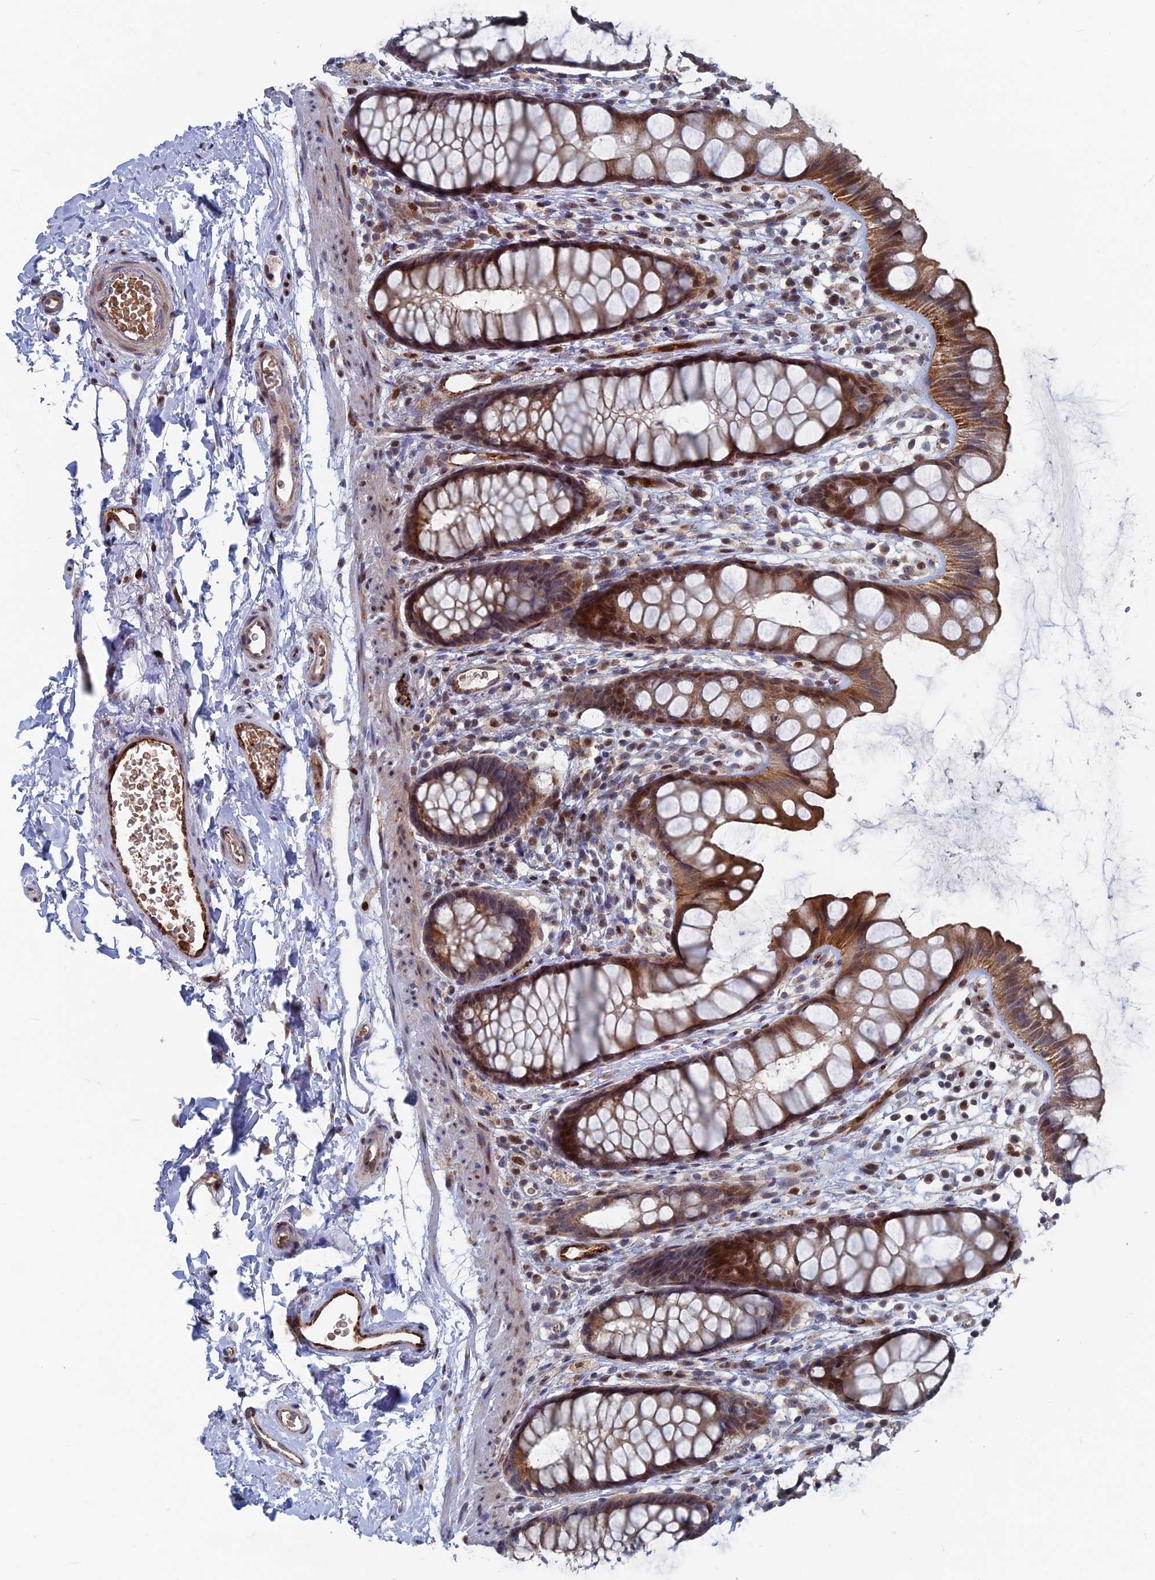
{"staining": {"intensity": "strong", "quantity": ">75%", "location": "cytoplasmic/membranous,nuclear"}, "tissue": "rectum", "cell_type": "Glandular cells", "image_type": "normal", "snomed": [{"axis": "morphology", "description": "Normal tissue, NOS"}, {"axis": "topography", "description": "Rectum"}], "caption": "Rectum stained for a protein demonstrates strong cytoplasmic/membranous,nuclear positivity in glandular cells. (IHC, brightfield microscopy, high magnification).", "gene": "SH3D21", "patient": {"sex": "female", "age": 65}}